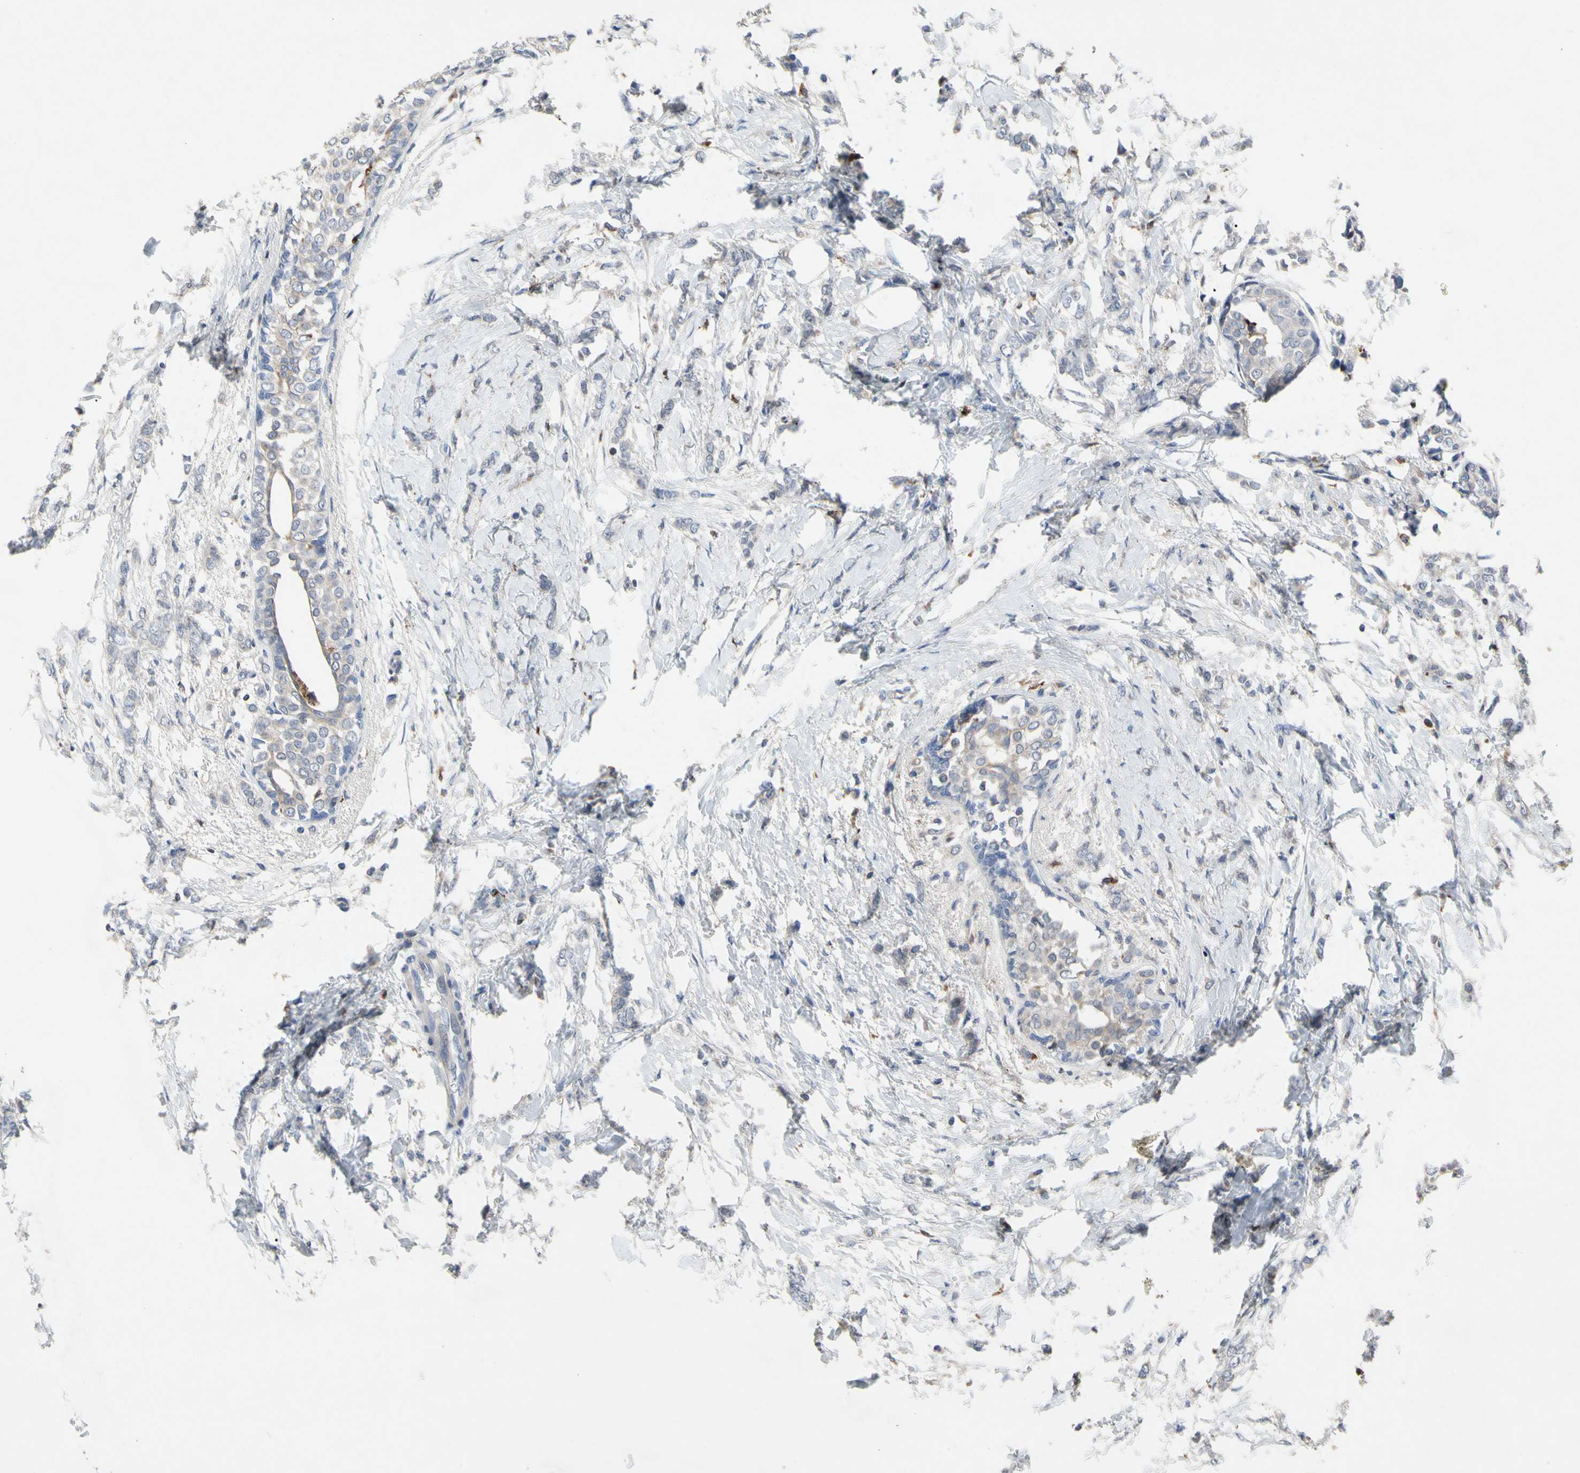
{"staining": {"intensity": "negative", "quantity": "none", "location": "none"}, "tissue": "breast cancer", "cell_type": "Tumor cells", "image_type": "cancer", "snomed": [{"axis": "morphology", "description": "Lobular carcinoma, in situ"}, {"axis": "morphology", "description": "Lobular carcinoma"}, {"axis": "topography", "description": "Breast"}], "caption": "An IHC micrograph of lobular carcinoma in situ (breast) is shown. There is no staining in tumor cells of lobular carcinoma in situ (breast).", "gene": "ADA2", "patient": {"sex": "female", "age": 41}}